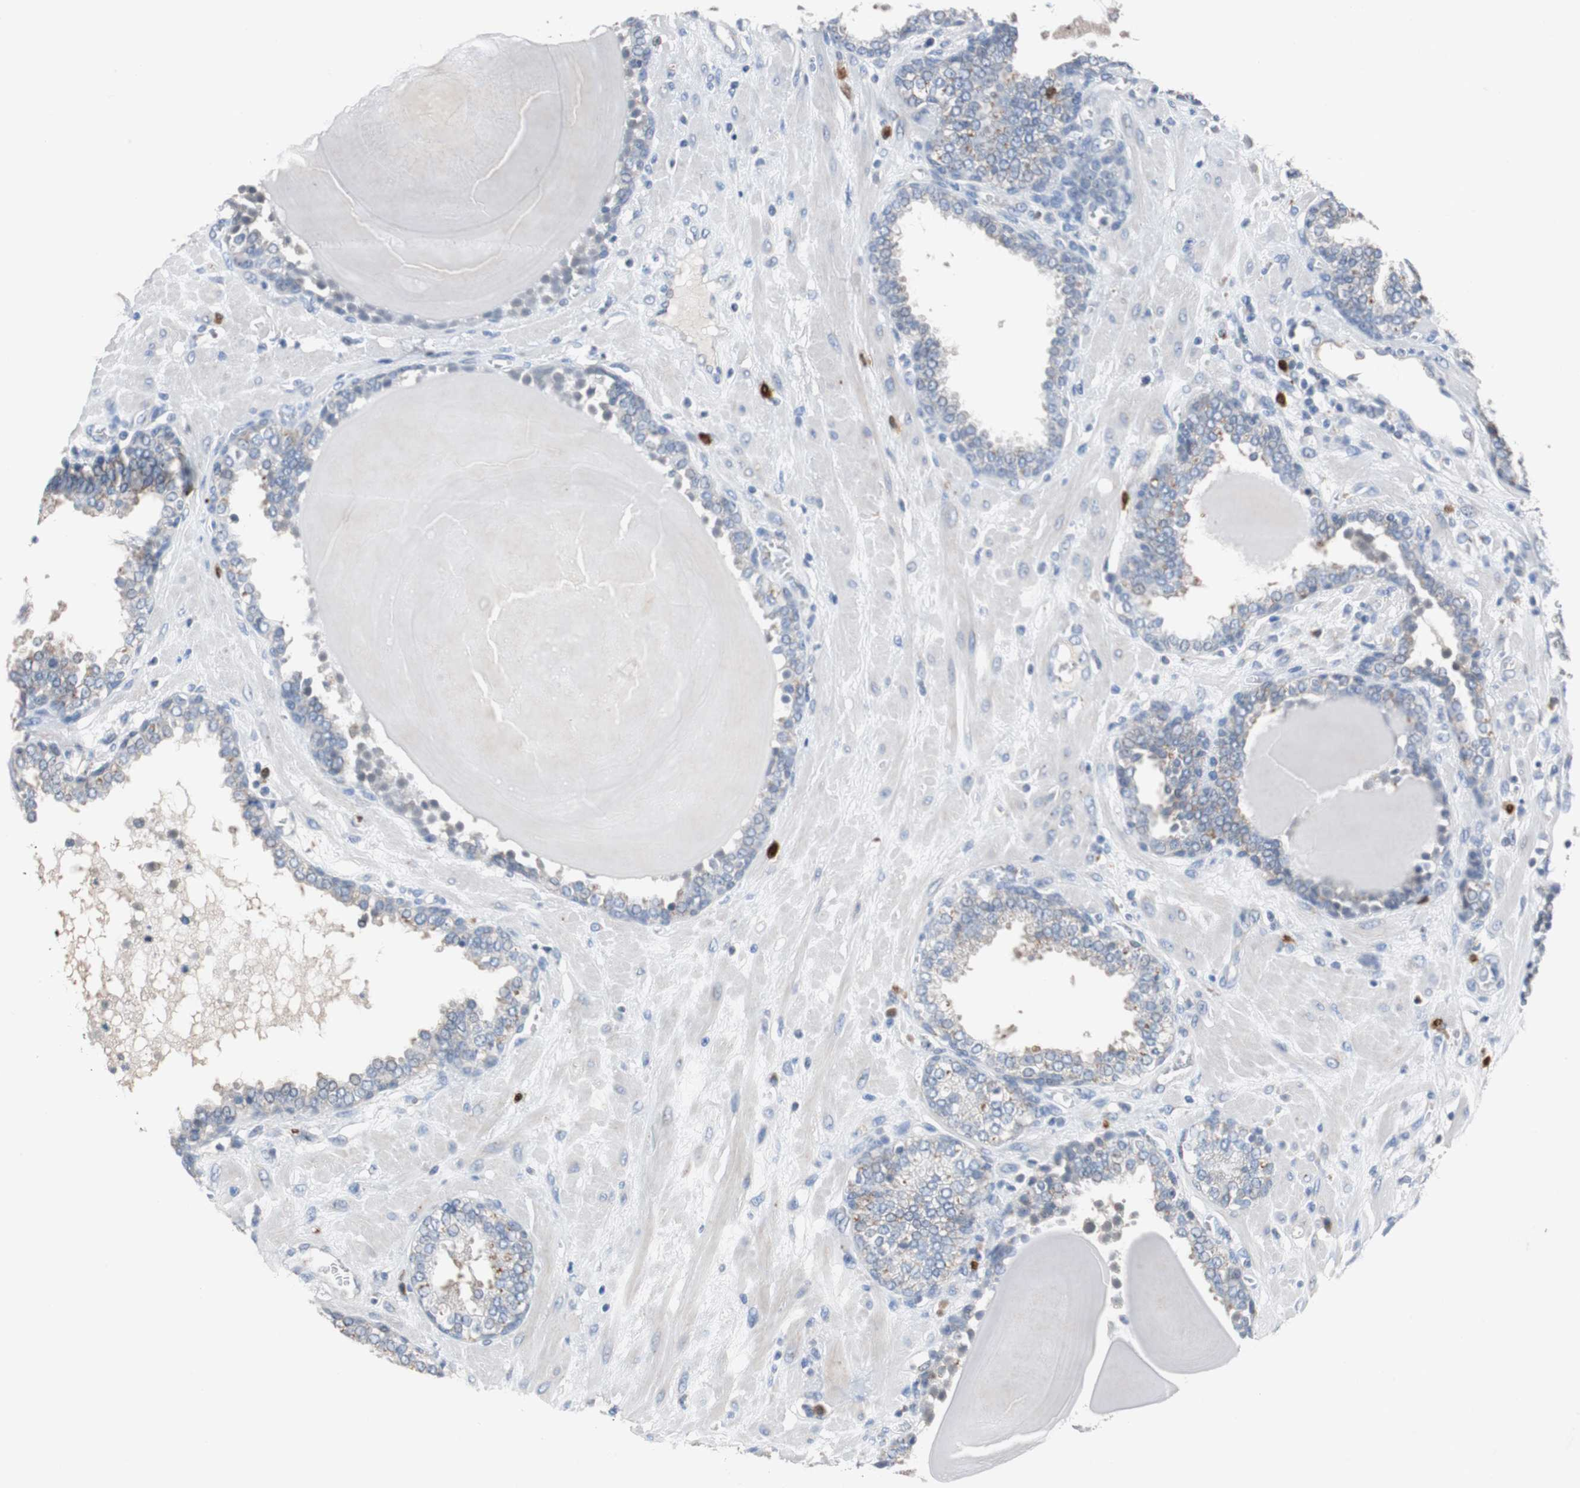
{"staining": {"intensity": "weak", "quantity": "25%-75%", "location": "cytoplasmic/membranous"}, "tissue": "prostate", "cell_type": "Glandular cells", "image_type": "normal", "snomed": [{"axis": "morphology", "description": "Normal tissue, NOS"}, {"axis": "topography", "description": "Prostate"}], "caption": "A low amount of weak cytoplasmic/membranous positivity is appreciated in approximately 25%-75% of glandular cells in benign prostate.", "gene": "CALB2", "patient": {"sex": "male", "age": 51}}